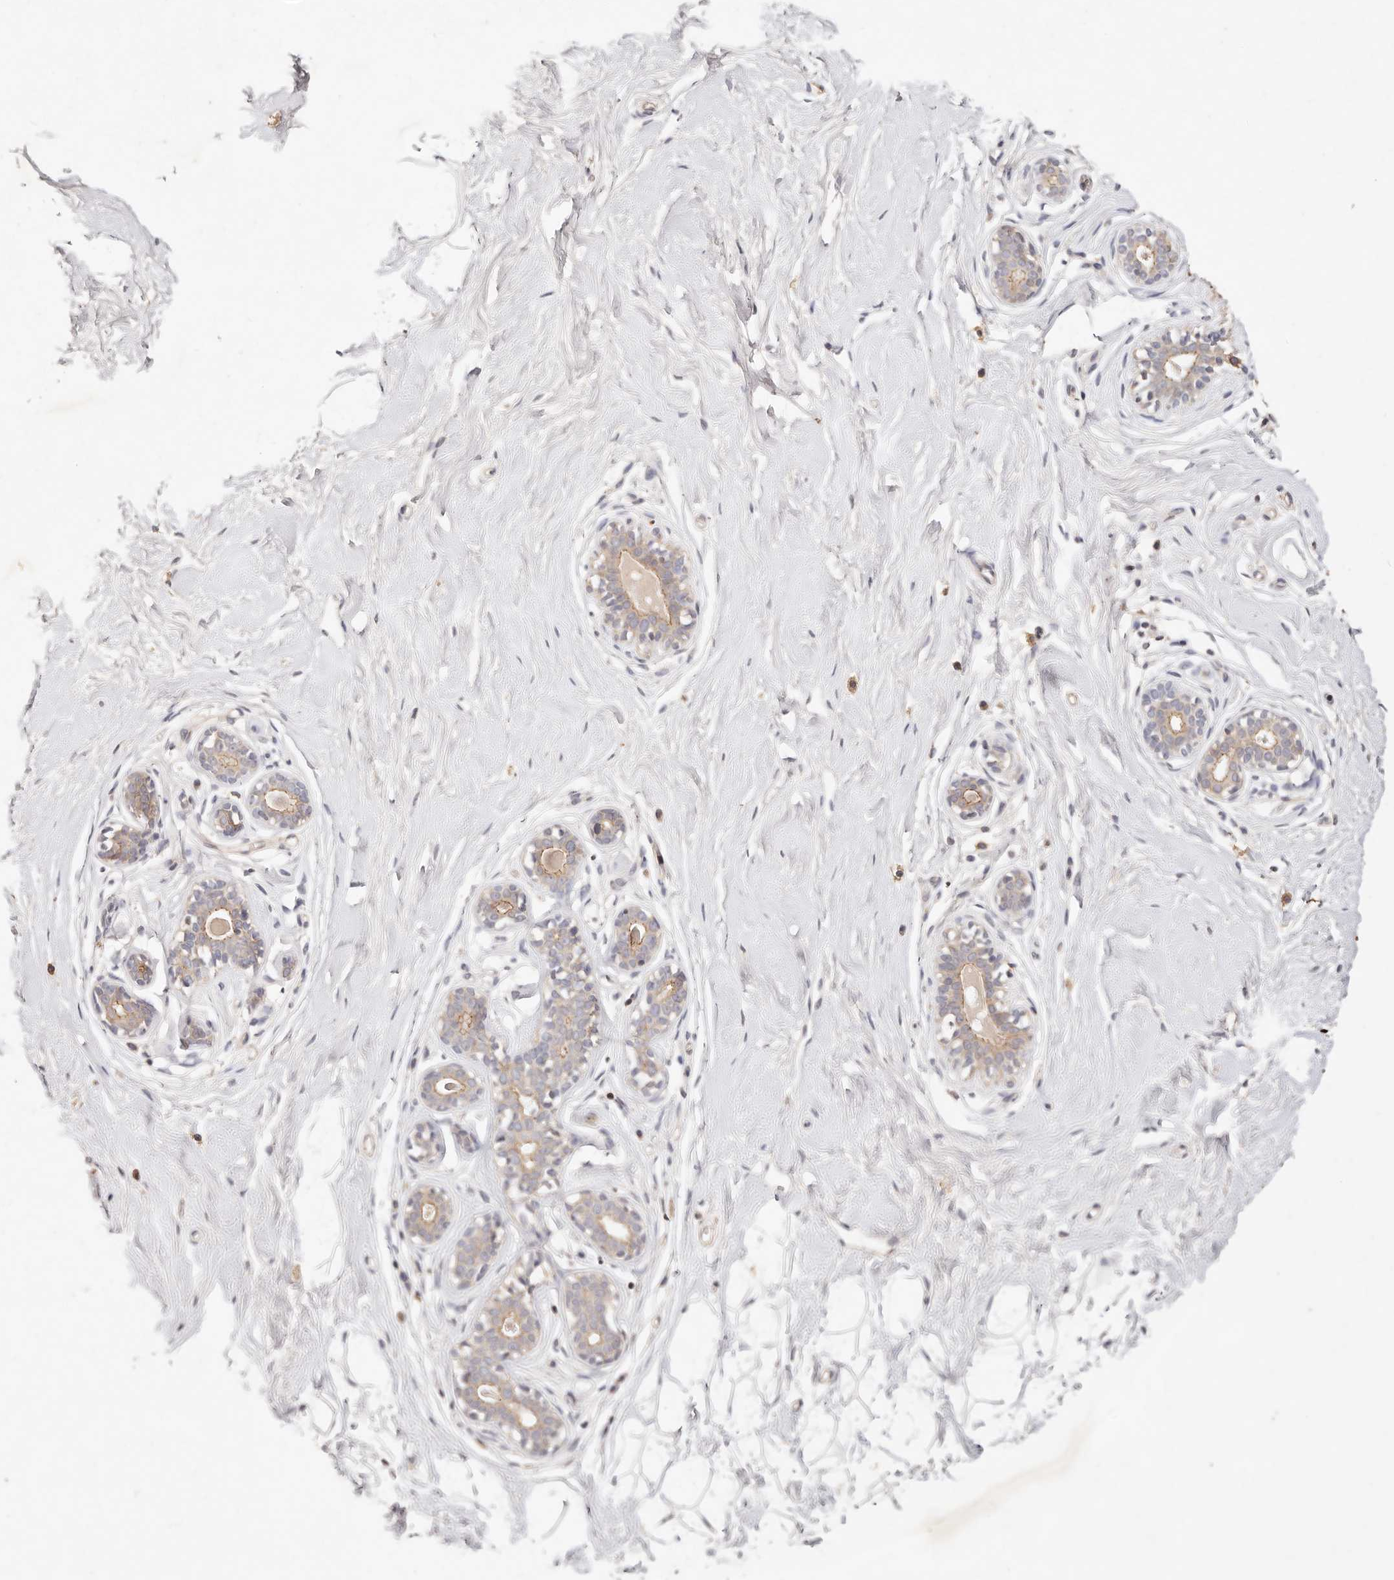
{"staining": {"intensity": "negative", "quantity": "none", "location": "none"}, "tissue": "breast", "cell_type": "Adipocytes", "image_type": "normal", "snomed": [{"axis": "morphology", "description": "Normal tissue, NOS"}, {"axis": "morphology", "description": "Adenoma, NOS"}, {"axis": "topography", "description": "Breast"}], "caption": "DAB (3,3'-diaminobenzidine) immunohistochemical staining of normal human breast displays no significant expression in adipocytes.", "gene": "CXADR", "patient": {"sex": "female", "age": 23}}